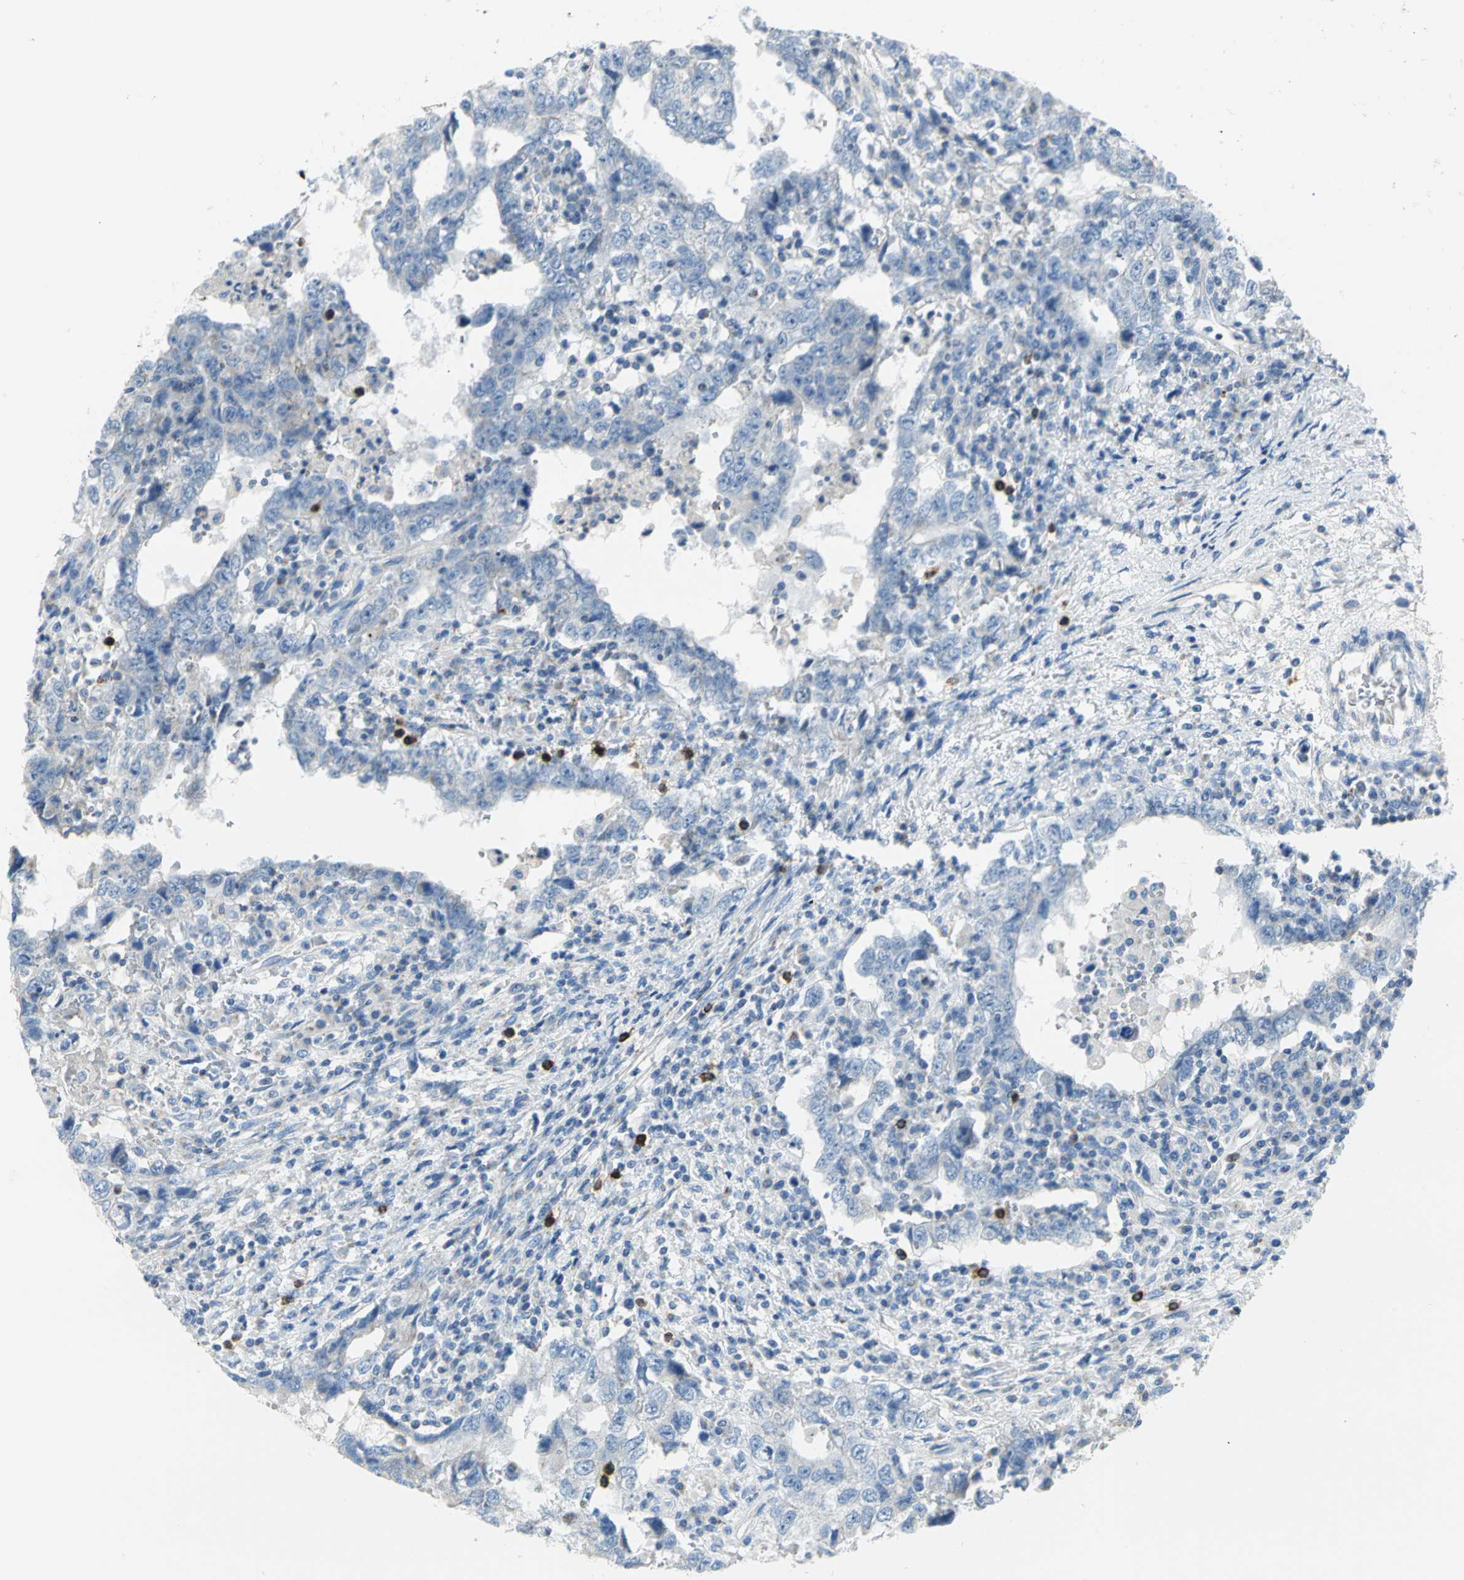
{"staining": {"intensity": "negative", "quantity": "none", "location": "none"}, "tissue": "testis cancer", "cell_type": "Tumor cells", "image_type": "cancer", "snomed": [{"axis": "morphology", "description": "Carcinoma, Embryonal, NOS"}, {"axis": "topography", "description": "Testis"}], "caption": "The immunohistochemistry image has no significant expression in tumor cells of testis embryonal carcinoma tissue. (Brightfield microscopy of DAB immunohistochemistry at high magnification).", "gene": "ALOX15", "patient": {"sex": "male", "age": 26}}